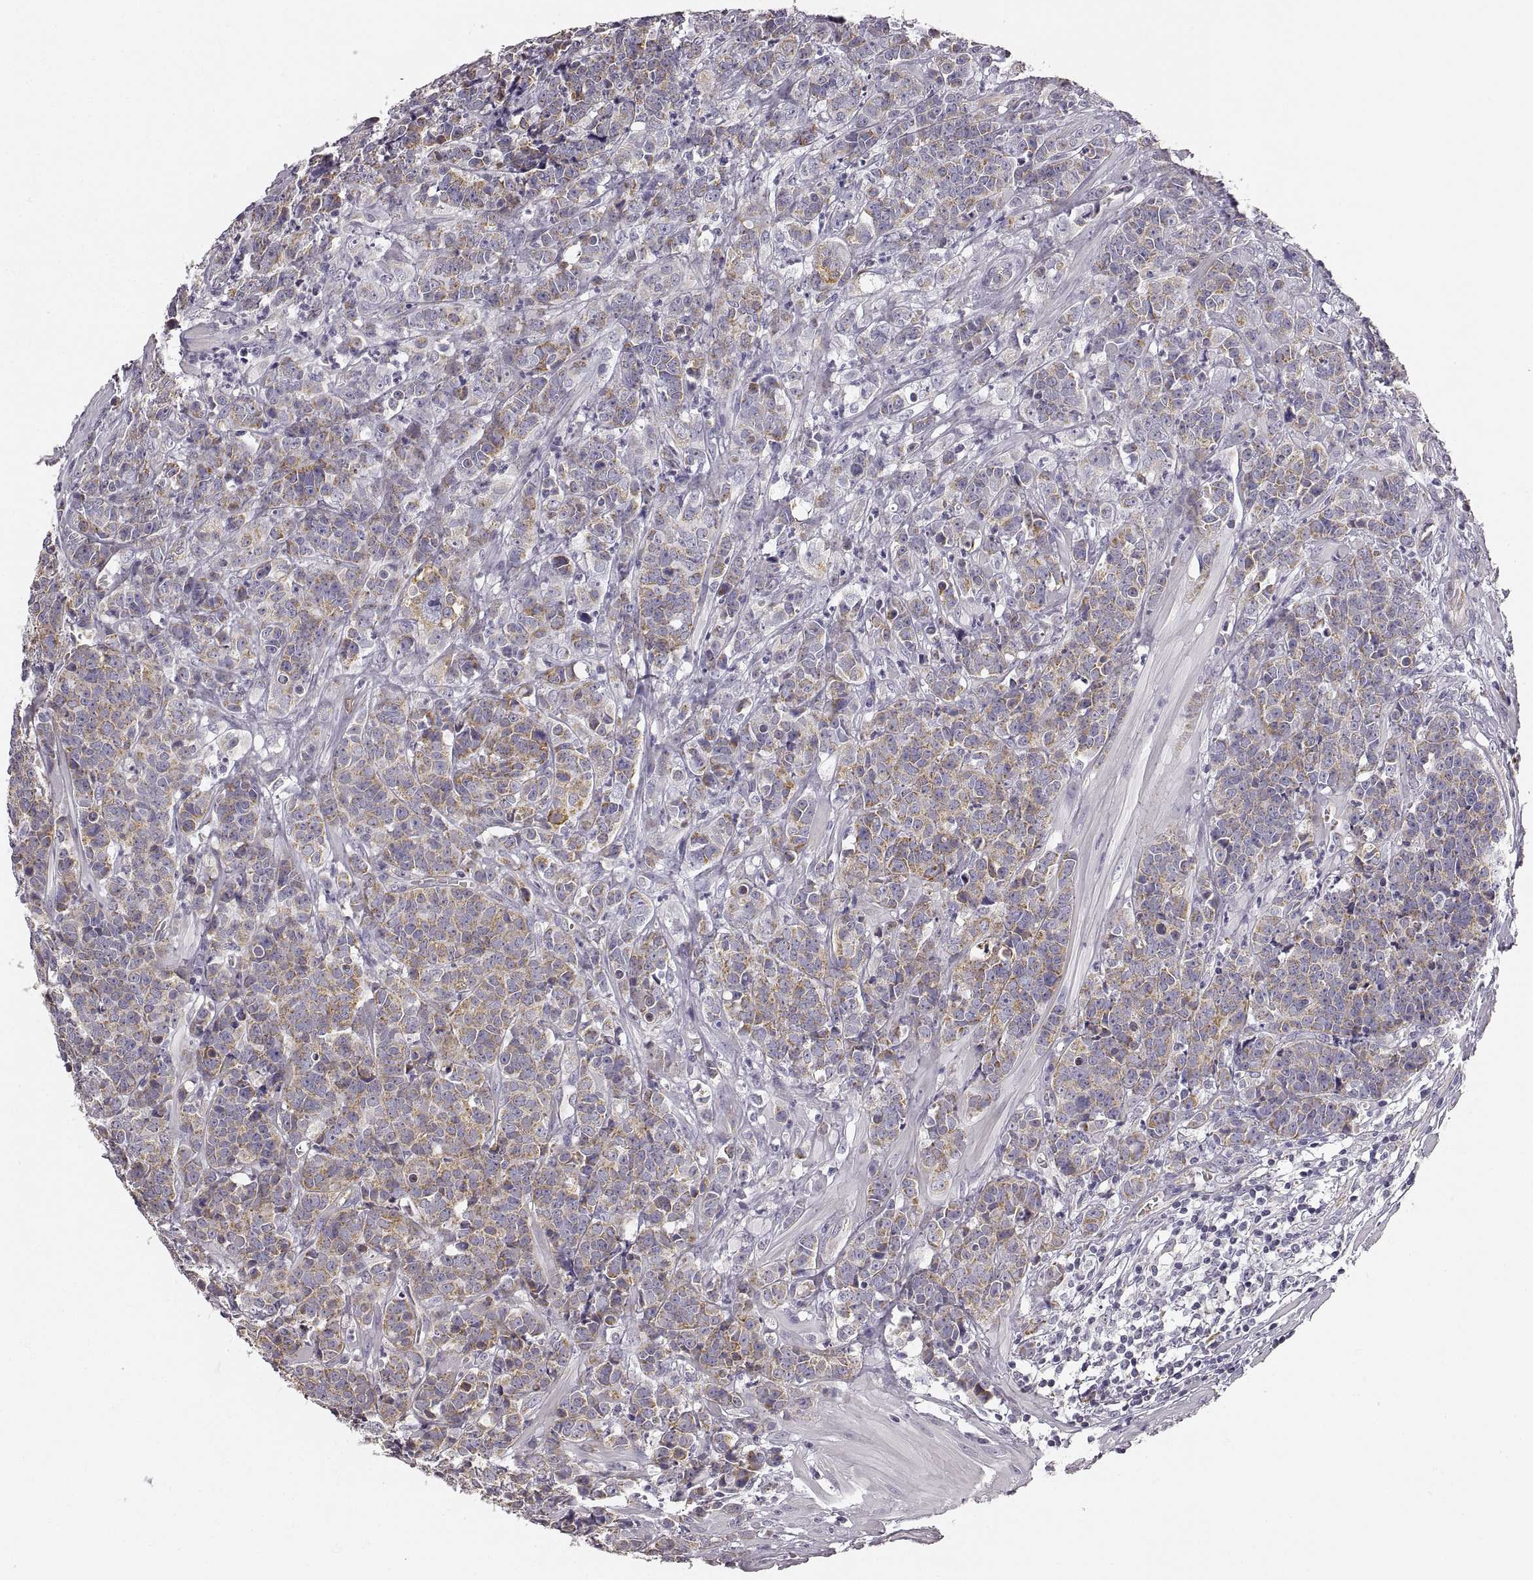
{"staining": {"intensity": "weak", "quantity": ">75%", "location": "cytoplasmic/membranous"}, "tissue": "prostate cancer", "cell_type": "Tumor cells", "image_type": "cancer", "snomed": [{"axis": "morphology", "description": "Adenocarcinoma, NOS"}, {"axis": "topography", "description": "Prostate"}], "caption": "Immunohistochemistry staining of prostate cancer, which demonstrates low levels of weak cytoplasmic/membranous expression in approximately >75% of tumor cells indicating weak cytoplasmic/membranous protein expression. The staining was performed using DAB (brown) for protein detection and nuclei were counterstained in hematoxylin (blue).", "gene": "RDH13", "patient": {"sex": "male", "age": 67}}